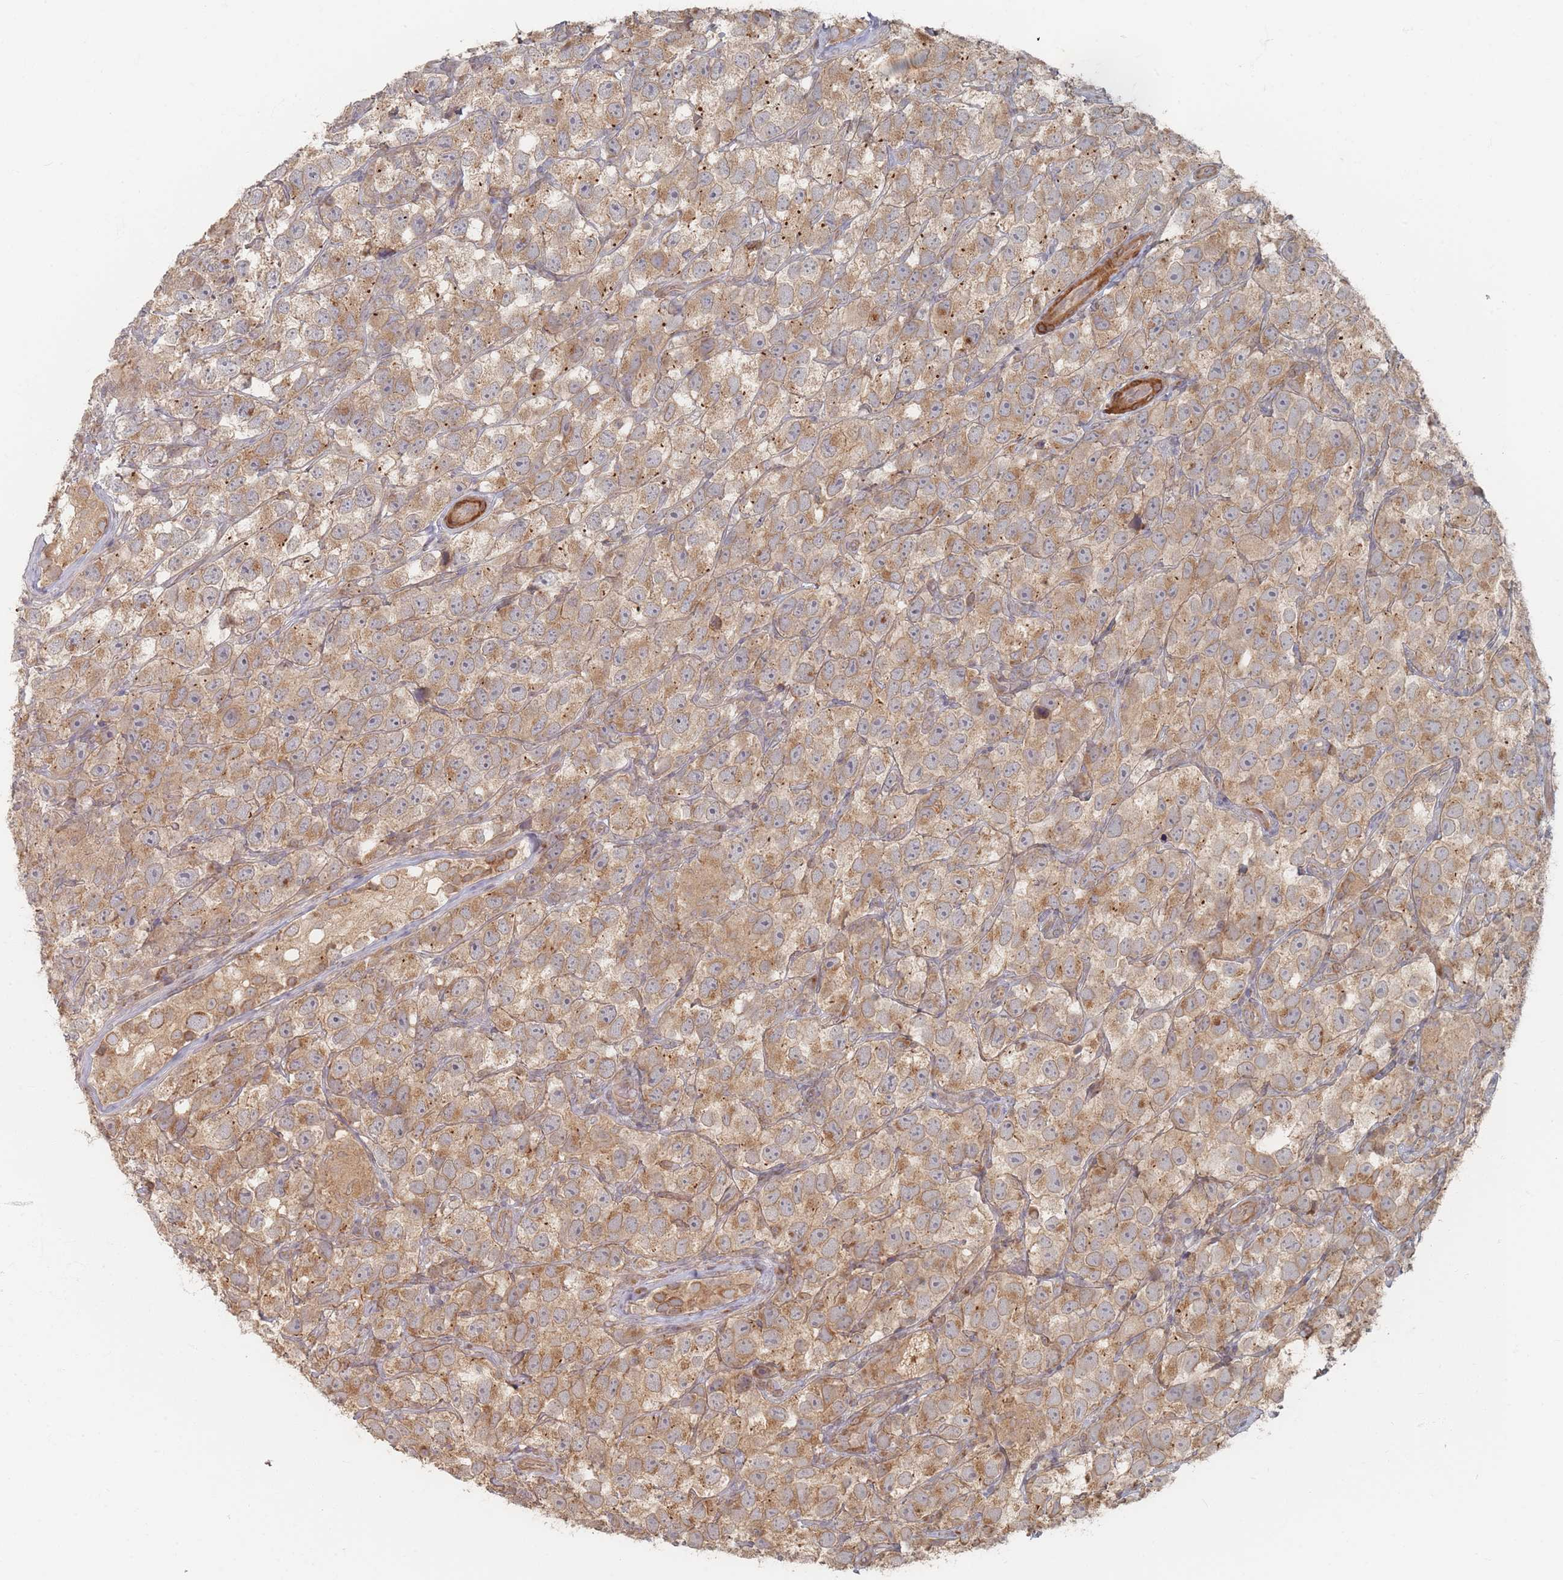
{"staining": {"intensity": "moderate", "quantity": ">75%", "location": "cytoplasmic/membranous"}, "tissue": "testis cancer", "cell_type": "Tumor cells", "image_type": "cancer", "snomed": [{"axis": "morphology", "description": "Seminoma, NOS"}, {"axis": "topography", "description": "Testis"}], "caption": "This histopathology image reveals immunohistochemistry (IHC) staining of human testis cancer, with medium moderate cytoplasmic/membranous positivity in approximately >75% of tumor cells.", "gene": "GLE1", "patient": {"sex": "male", "age": 26}}